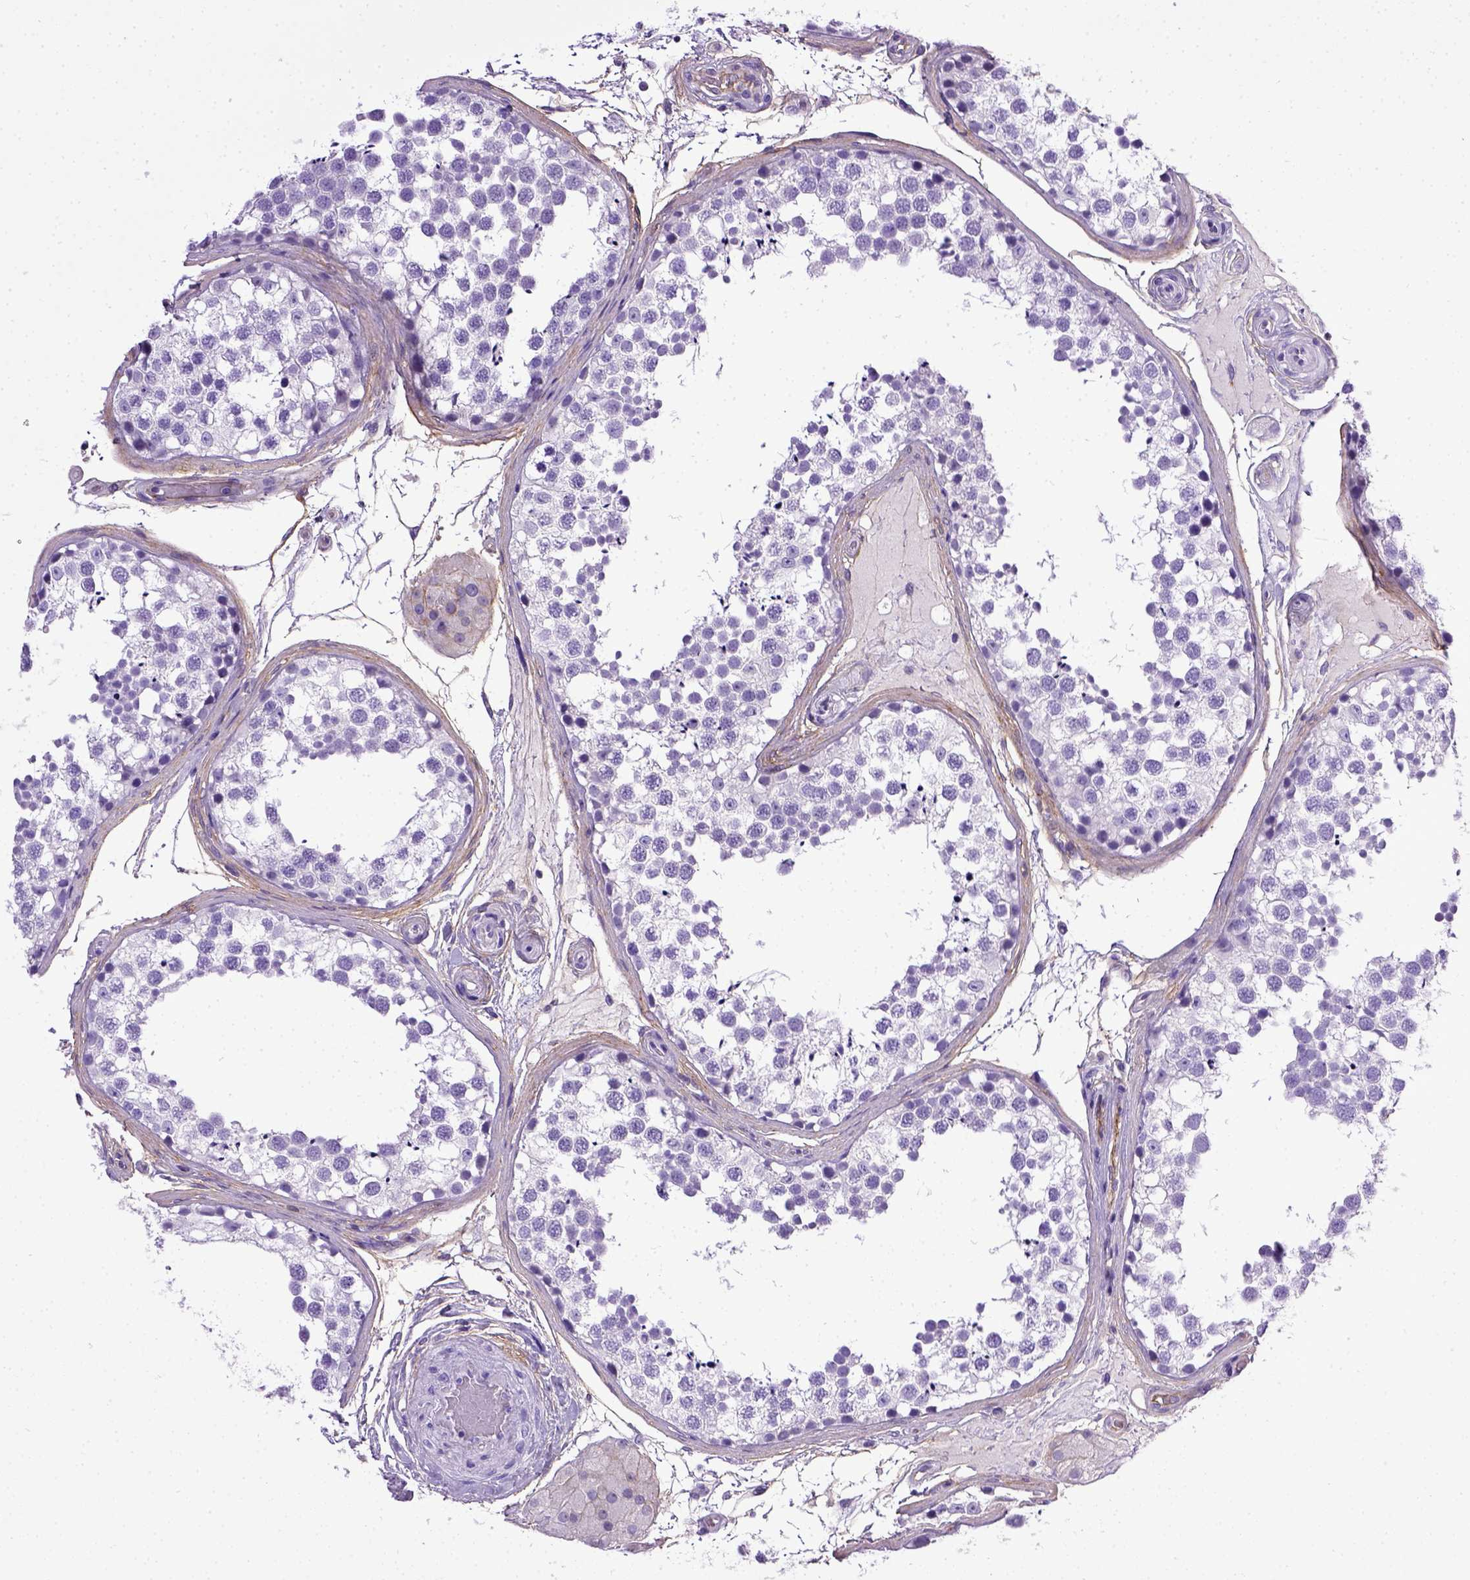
{"staining": {"intensity": "negative", "quantity": "none", "location": "none"}, "tissue": "testis", "cell_type": "Cells in seminiferous ducts", "image_type": "normal", "snomed": [{"axis": "morphology", "description": "Normal tissue, NOS"}, {"axis": "morphology", "description": "Seminoma, NOS"}, {"axis": "topography", "description": "Testis"}], "caption": "An image of testis stained for a protein exhibits no brown staining in cells in seminiferous ducts. (IHC, brightfield microscopy, high magnification).", "gene": "ENG", "patient": {"sex": "male", "age": 65}}